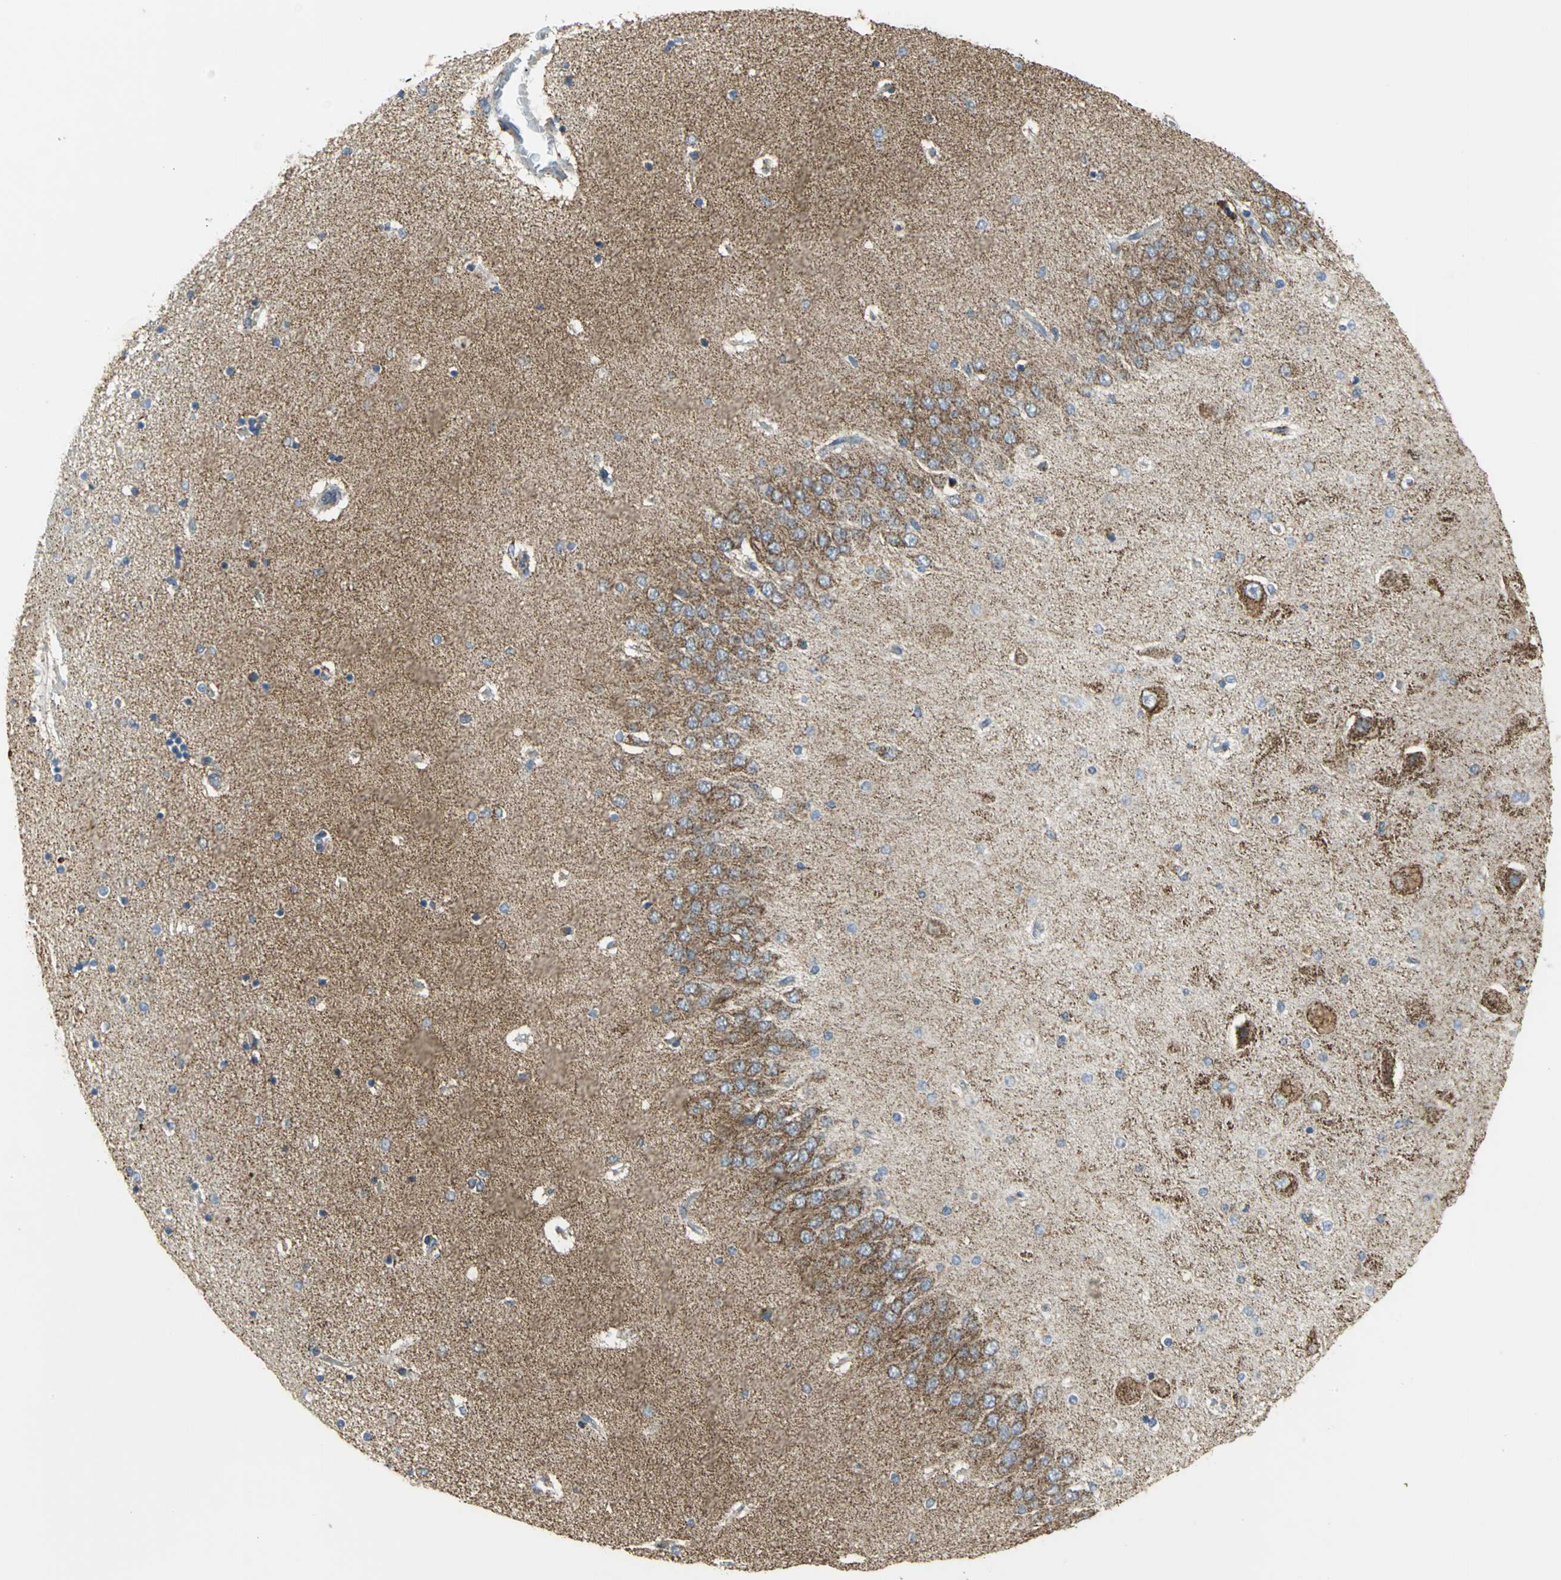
{"staining": {"intensity": "strong", "quantity": "25%-75%", "location": "cytoplasmic/membranous"}, "tissue": "hippocampus", "cell_type": "Glial cells", "image_type": "normal", "snomed": [{"axis": "morphology", "description": "Normal tissue, NOS"}, {"axis": "topography", "description": "Hippocampus"}], "caption": "An immunohistochemistry (IHC) photomicrograph of benign tissue is shown. Protein staining in brown shows strong cytoplasmic/membranous positivity in hippocampus within glial cells.", "gene": "NDUFB5", "patient": {"sex": "female", "age": 54}}